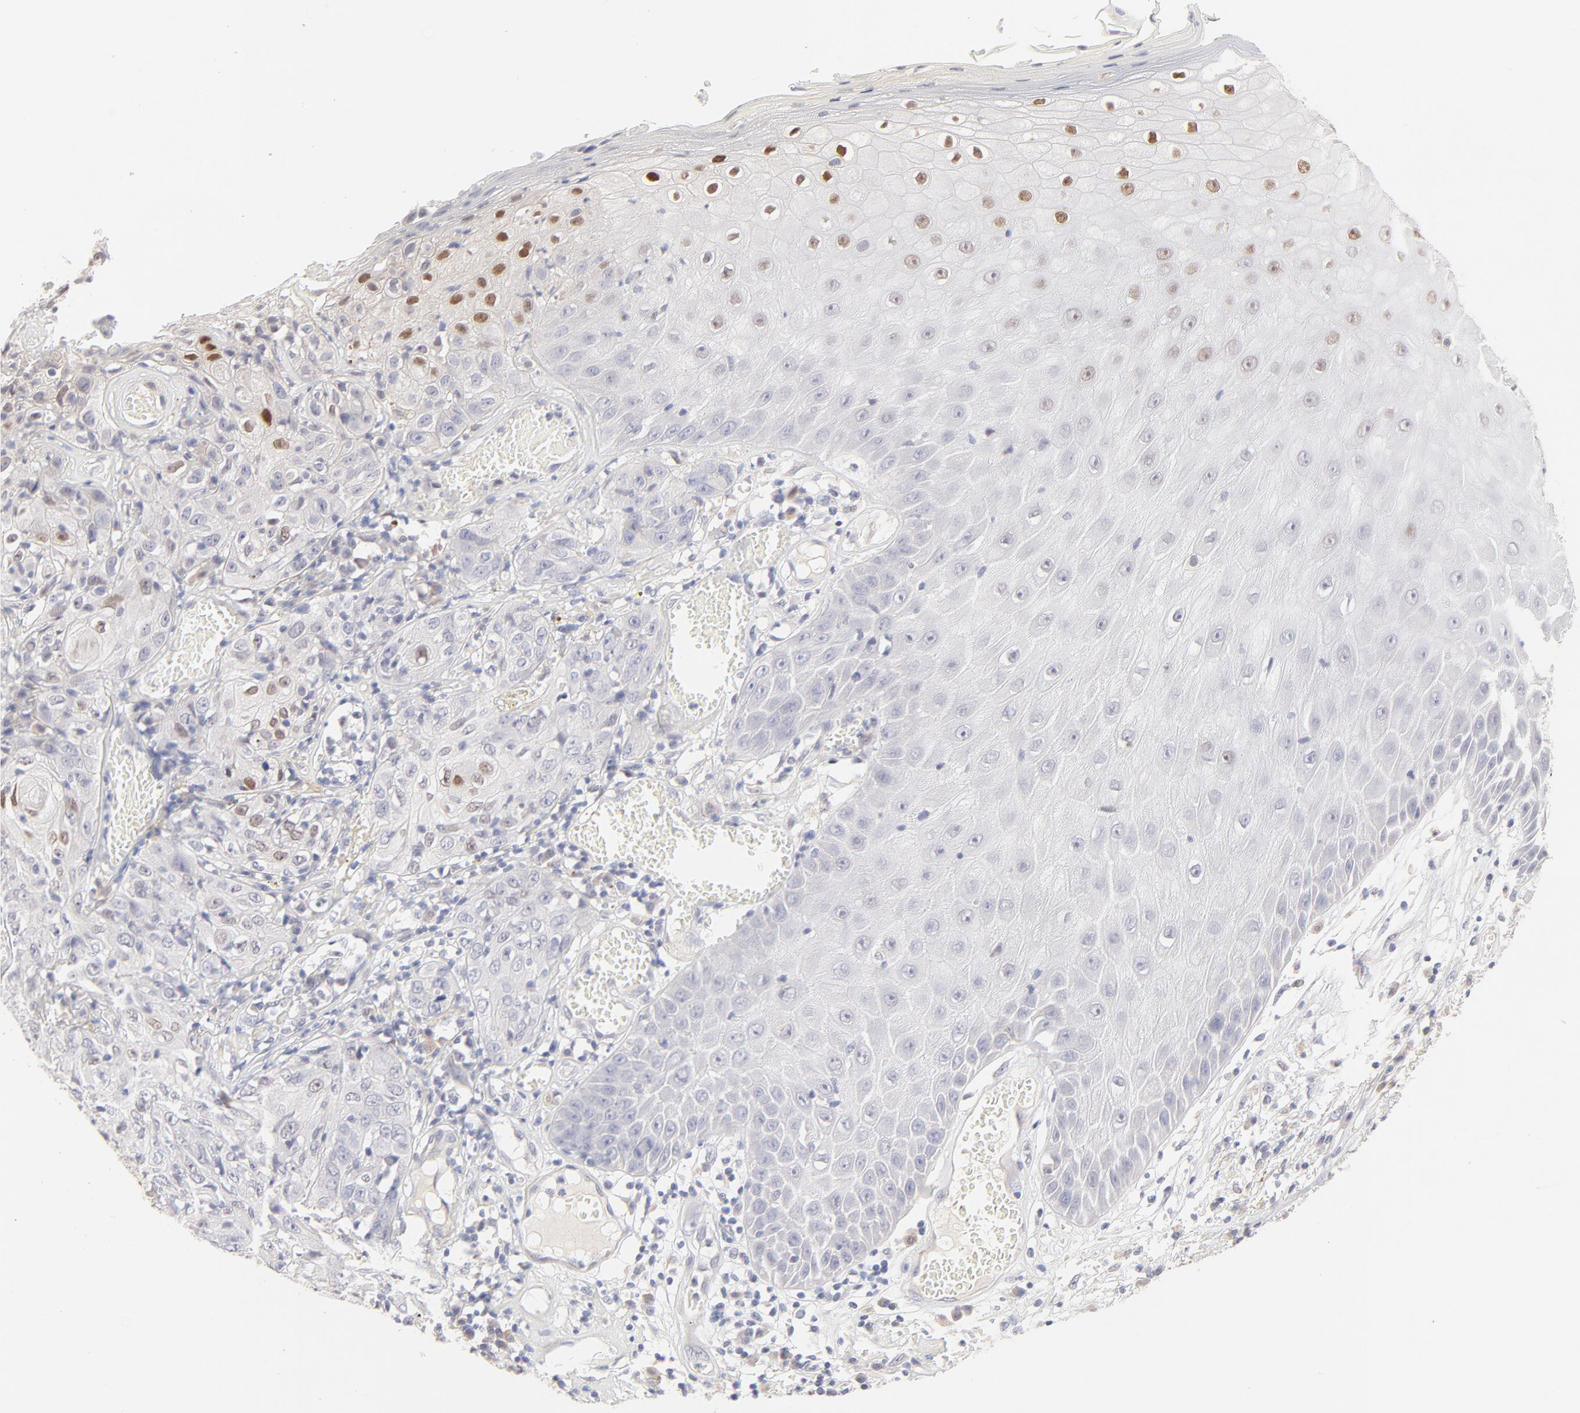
{"staining": {"intensity": "strong", "quantity": "25%-75%", "location": "nuclear"}, "tissue": "skin cancer", "cell_type": "Tumor cells", "image_type": "cancer", "snomed": [{"axis": "morphology", "description": "Squamous cell carcinoma, NOS"}, {"axis": "topography", "description": "Skin"}], "caption": "This is an image of immunohistochemistry (IHC) staining of skin squamous cell carcinoma, which shows strong positivity in the nuclear of tumor cells.", "gene": "ELF3", "patient": {"sex": "male", "age": 65}}